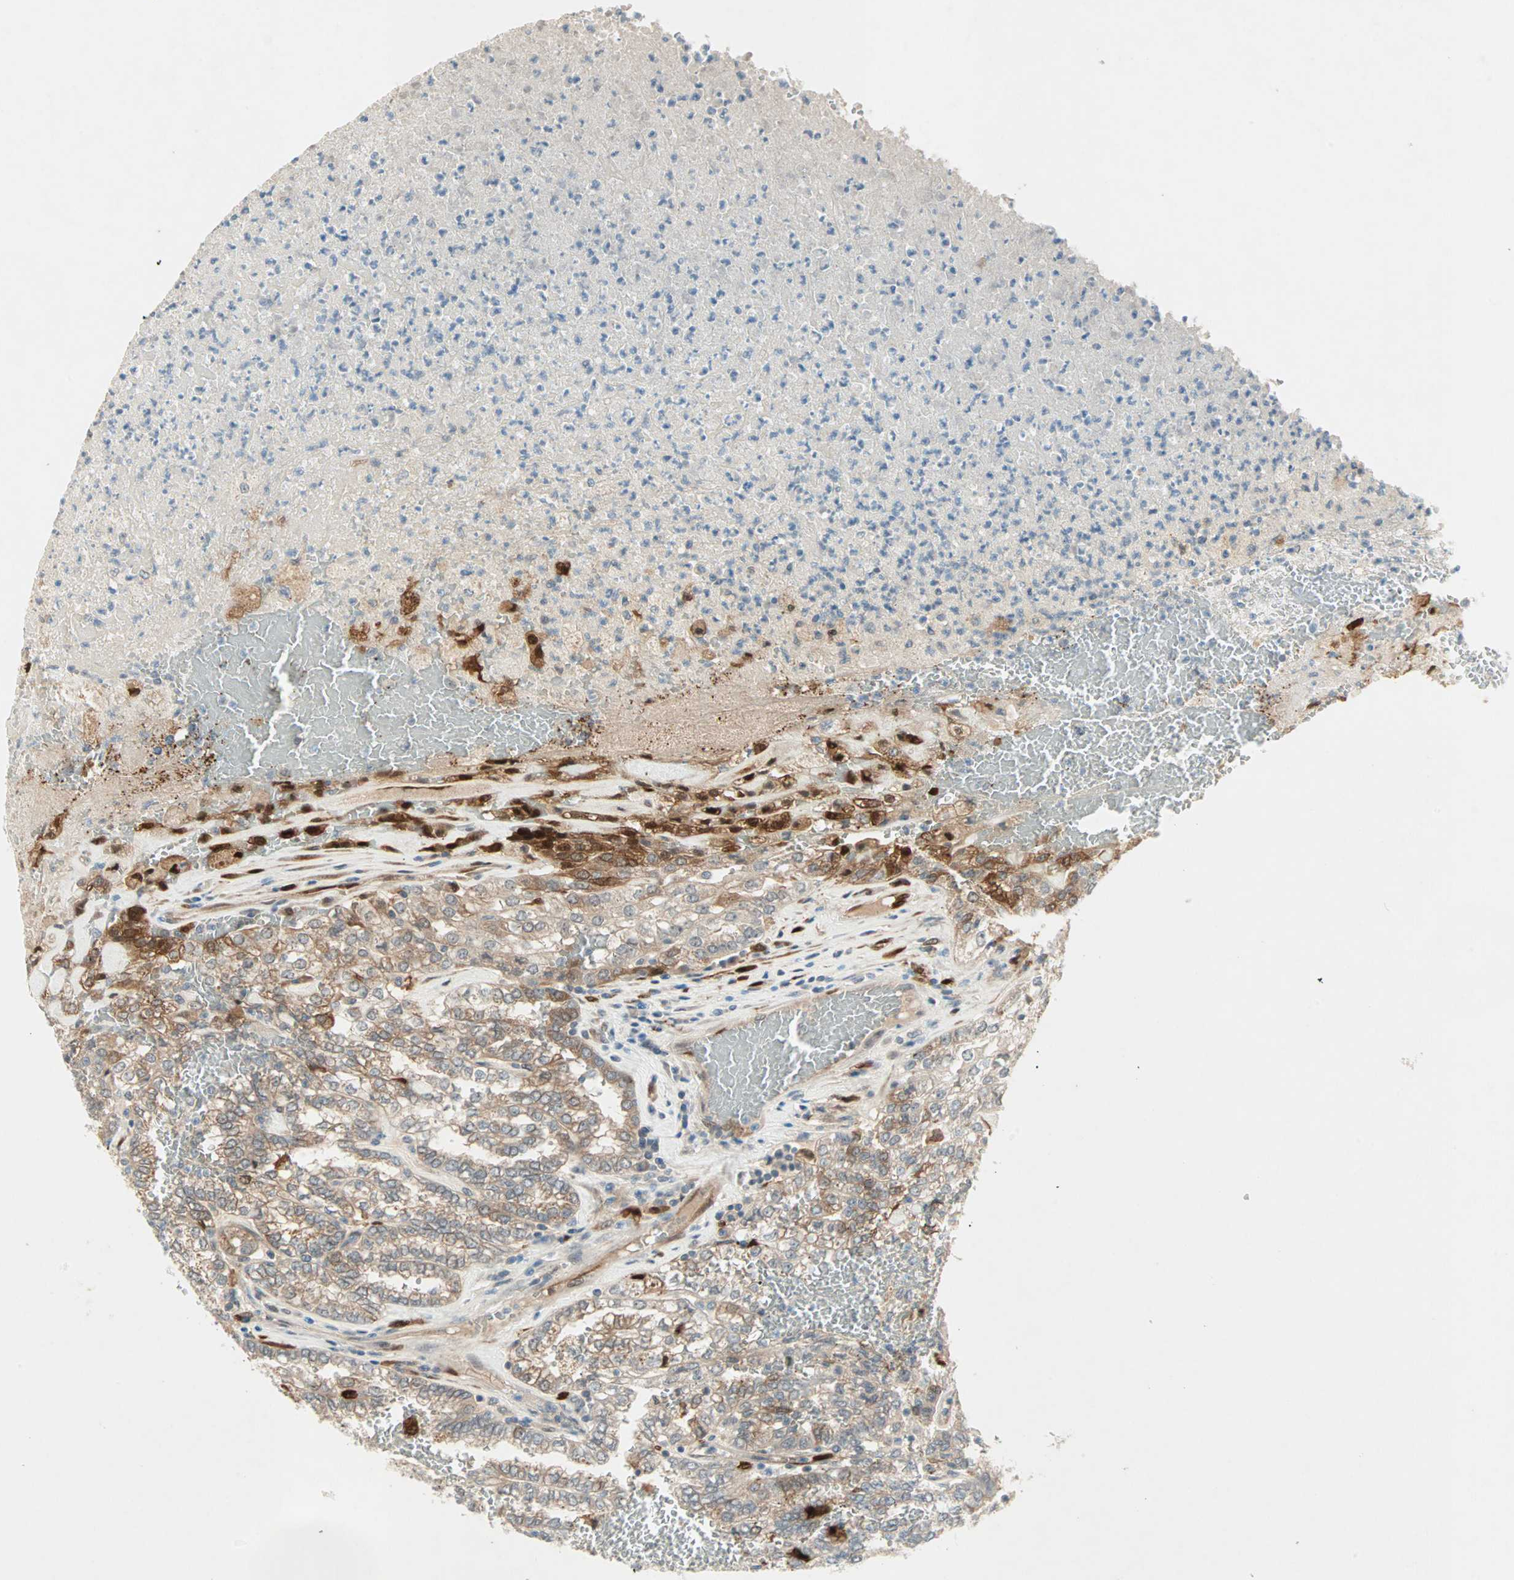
{"staining": {"intensity": "weak", "quantity": "25%-75%", "location": "cytoplasmic/membranous"}, "tissue": "renal cancer", "cell_type": "Tumor cells", "image_type": "cancer", "snomed": [{"axis": "morphology", "description": "Inflammation, NOS"}, {"axis": "morphology", "description": "Adenocarcinoma, NOS"}, {"axis": "topography", "description": "Kidney"}], "caption": "The immunohistochemical stain highlights weak cytoplasmic/membranous staining in tumor cells of adenocarcinoma (renal) tissue.", "gene": "RTL6", "patient": {"sex": "male", "age": 68}}